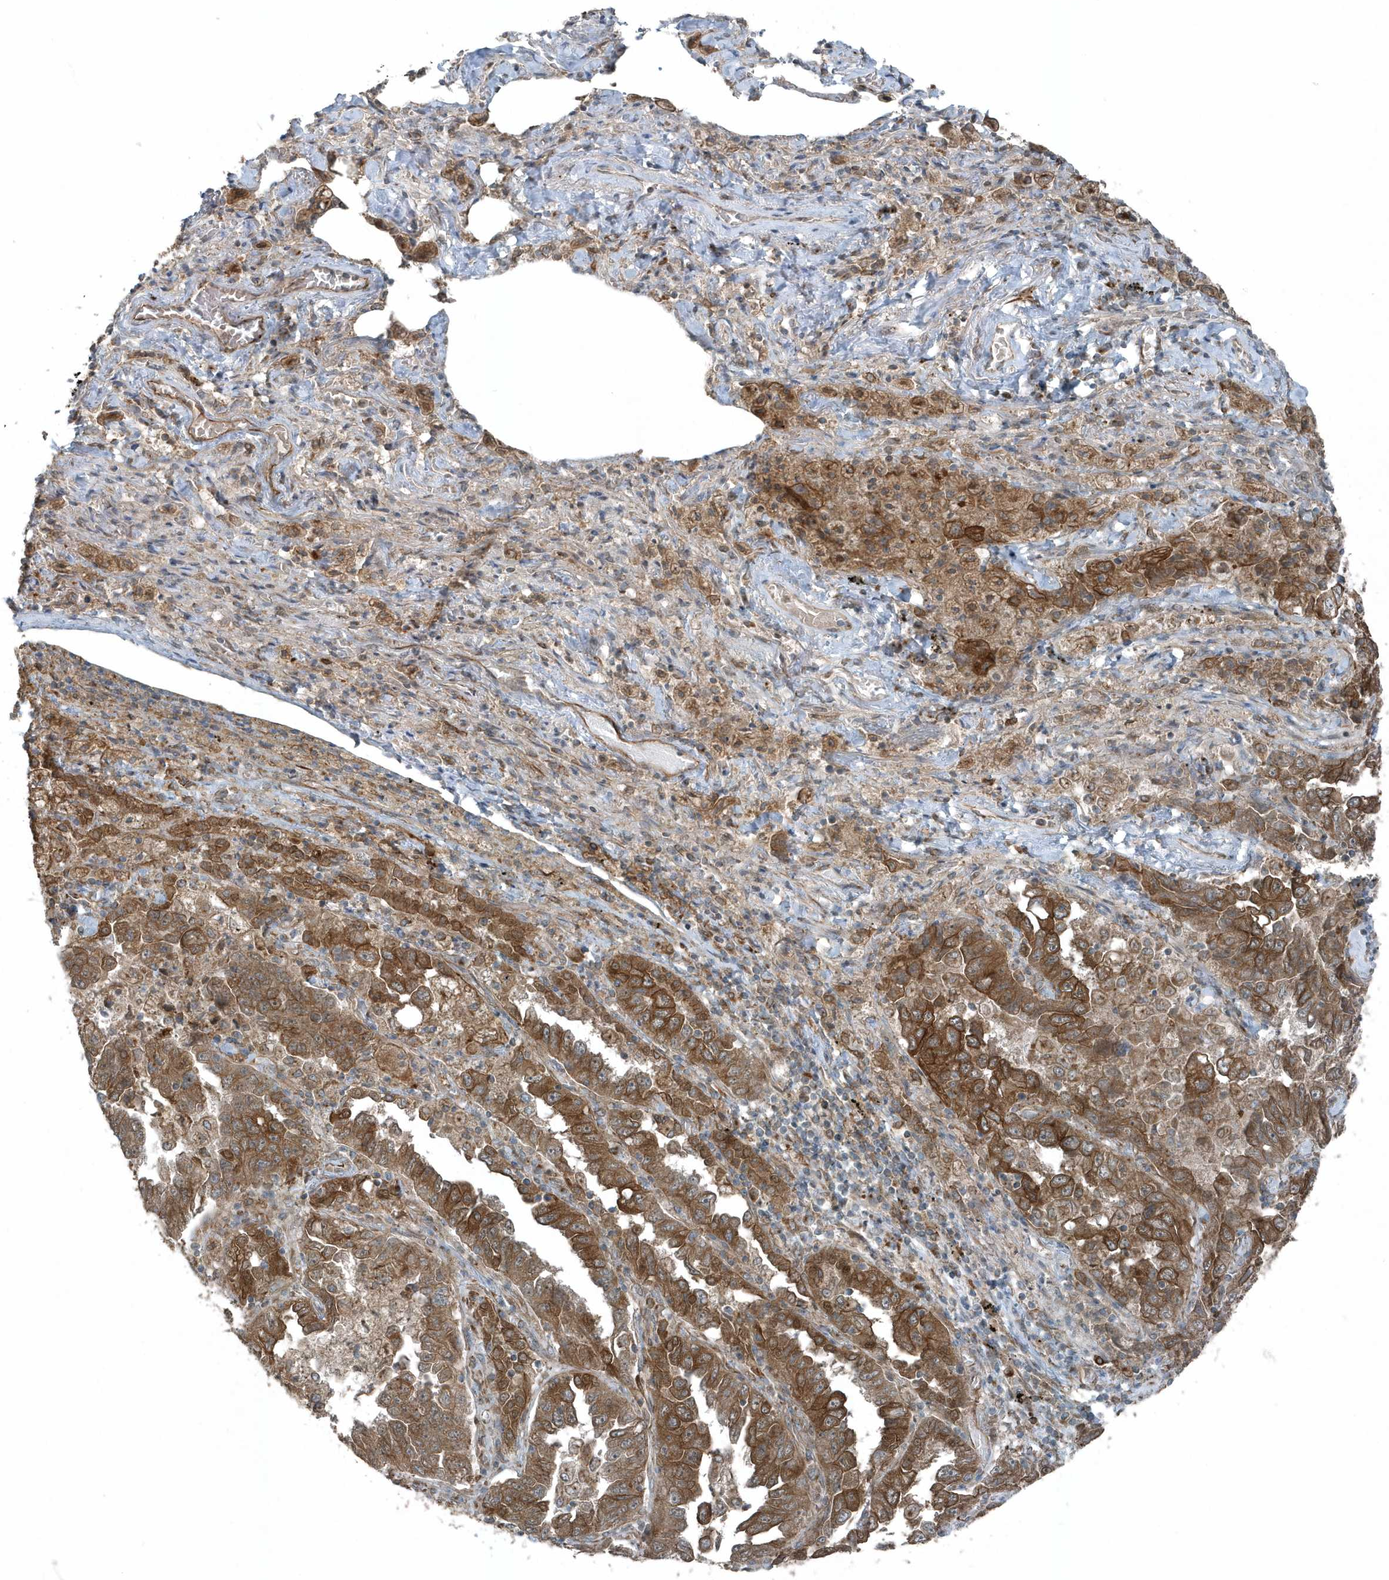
{"staining": {"intensity": "moderate", "quantity": ">75%", "location": "cytoplasmic/membranous"}, "tissue": "lung cancer", "cell_type": "Tumor cells", "image_type": "cancer", "snomed": [{"axis": "morphology", "description": "Adenocarcinoma, NOS"}, {"axis": "topography", "description": "Lung"}], "caption": "Immunohistochemistry (IHC) staining of lung cancer, which displays medium levels of moderate cytoplasmic/membranous expression in about >75% of tumor cells indicating moderate cytoplasmic/membranous protein expression. The staining was performed using DAB (3,3'-diaminobenzidine) (brown) for protein detection and nuclei were counterstained in hematoxylin (blue).", "gene": "GCC2", "patient": {"sex": "female", "age": 51}}